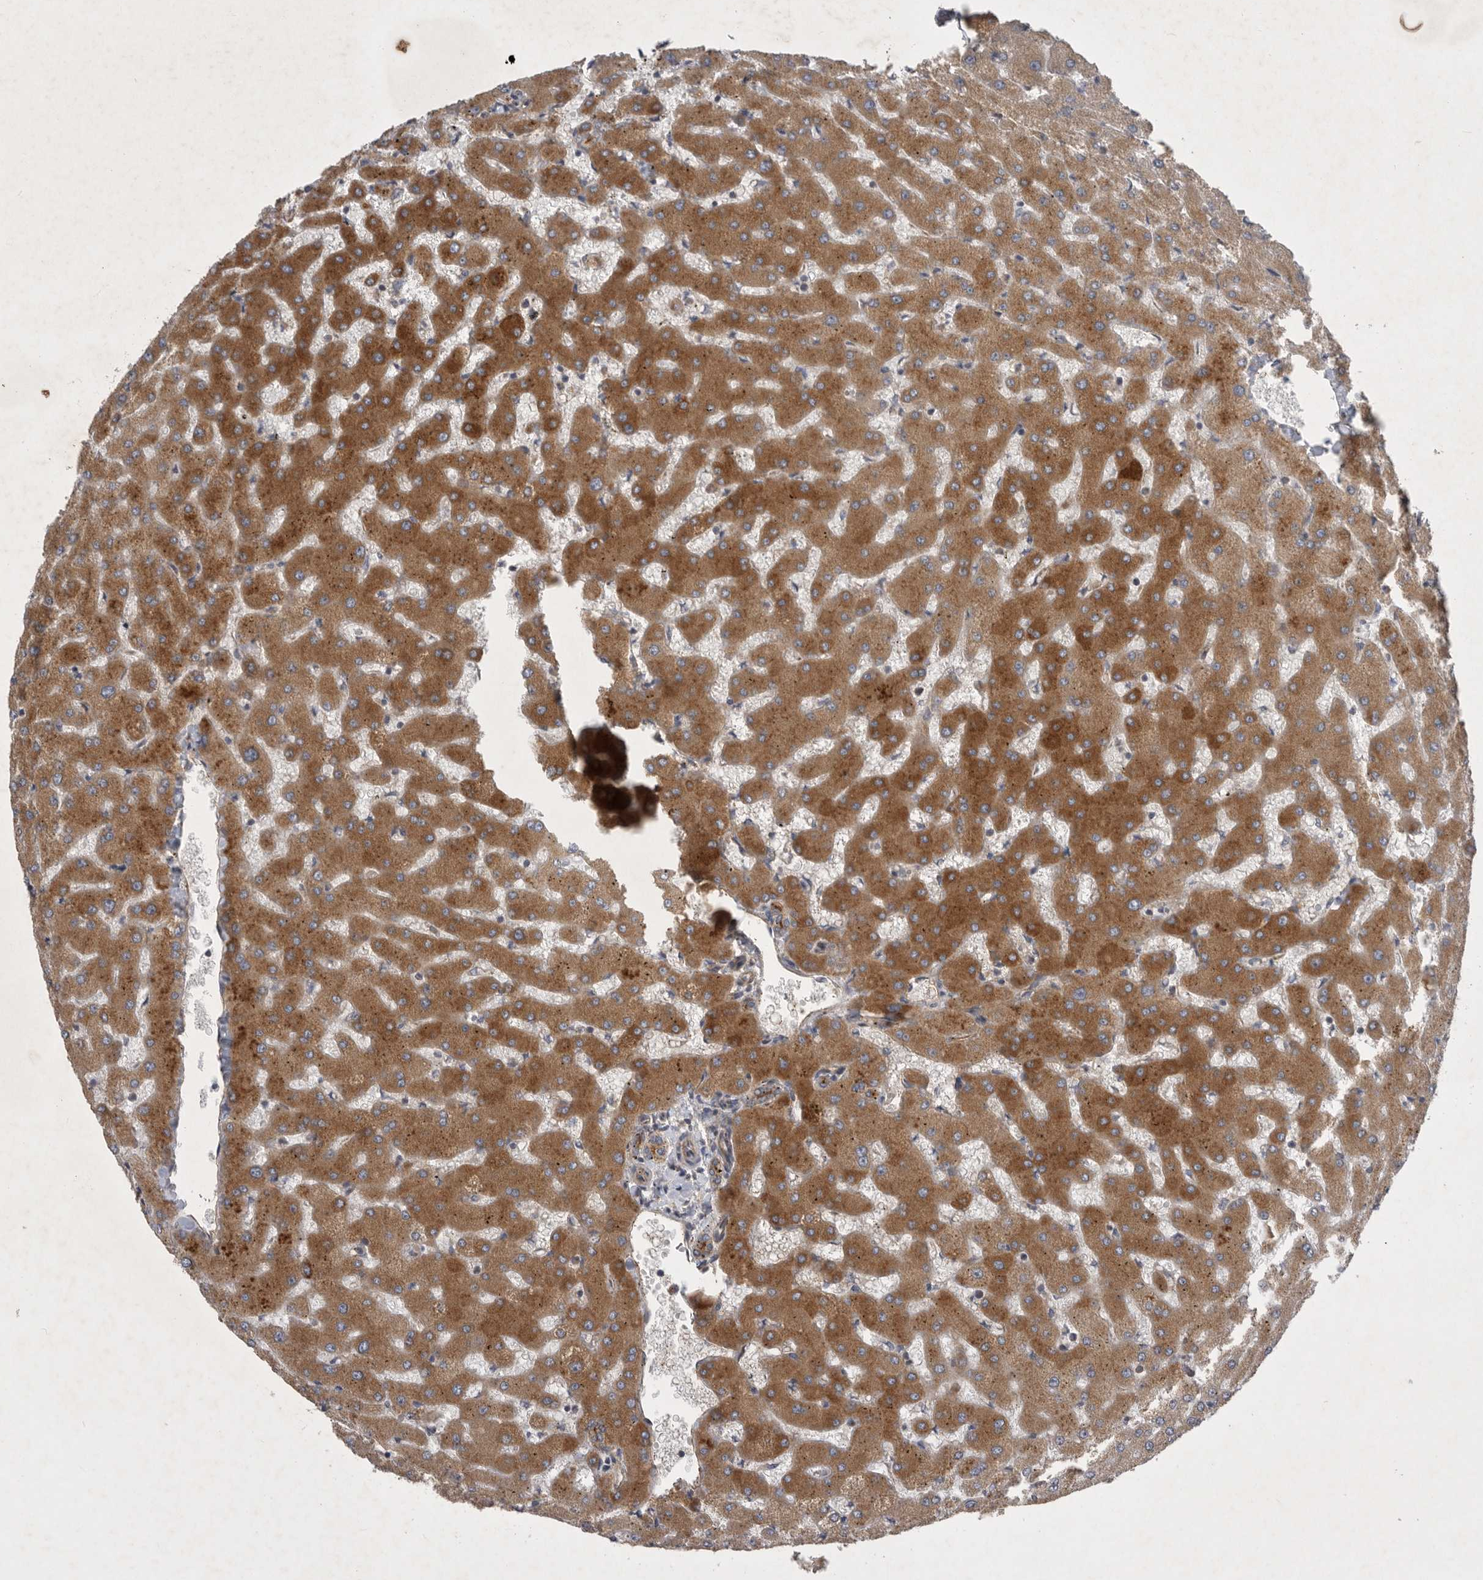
{"staining": {"intensity": "moderate", "quantity": ">75%", "location": "cytoplasmic/membranous"}, "tissue": "liver", "cell_type": "Cholangiocytes", "image_type": "normal", "snomed": [{"axis": "morphology", "description": "Normal tissue, NOS"}, {"axis": "topography", "description": "Liver"}], "caption": "IHC of unremarkable liver reveals medium levels of moderate cytoplasmic/membranous staining in about >75% of cholangiocytes. (Stains: DAB (3,3'-diaminobenzidine) in brown, nuclei in blue, Microscopy: brightfield microscopy at high magnification).", "gene": "MLPH", "patient": {"sex": "female", "age": 63}}